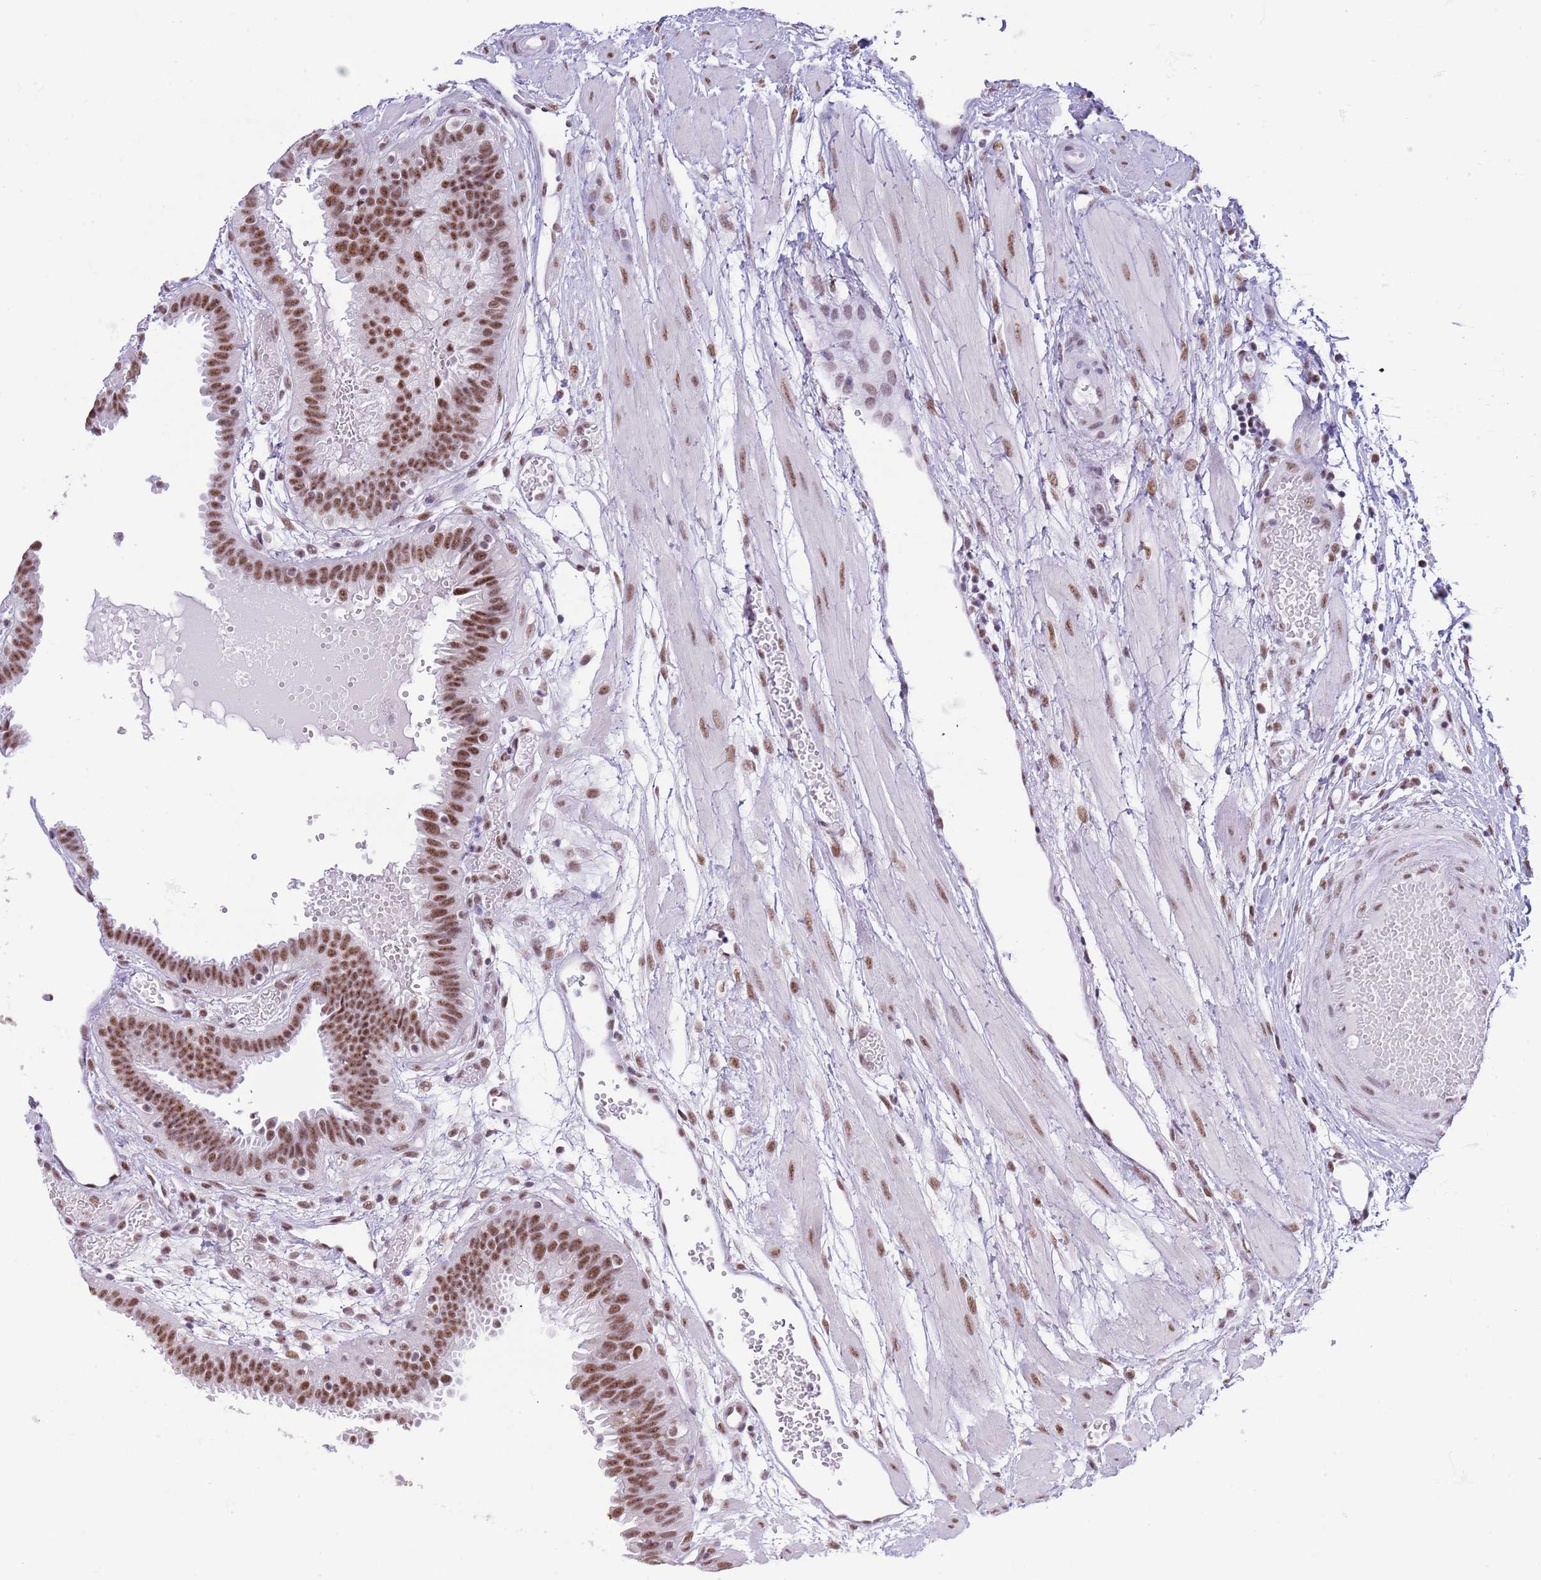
{"staining": {"intensity": "moderate", "quantity": ">75%", "location": "nuclear"}, "tissue": "fallopian tube", "cell_type": "Glandular cells", "image_type": "normal", "snomed": [{"axis": "morphology", "description": "Normal tissue, NOS"}, {"axis": "topography", "description": "Fallopian tube"}], "caption": "The photomicrograph exhibits a brown stain indicating the presence of a protein in the nuclear of glandular cells in fallopian tube. (brown staining indicates protein expression, while blue staining denotes nuclei).", "gene": "SF3A2", "patient": {"sex": "female", "age": 37}}